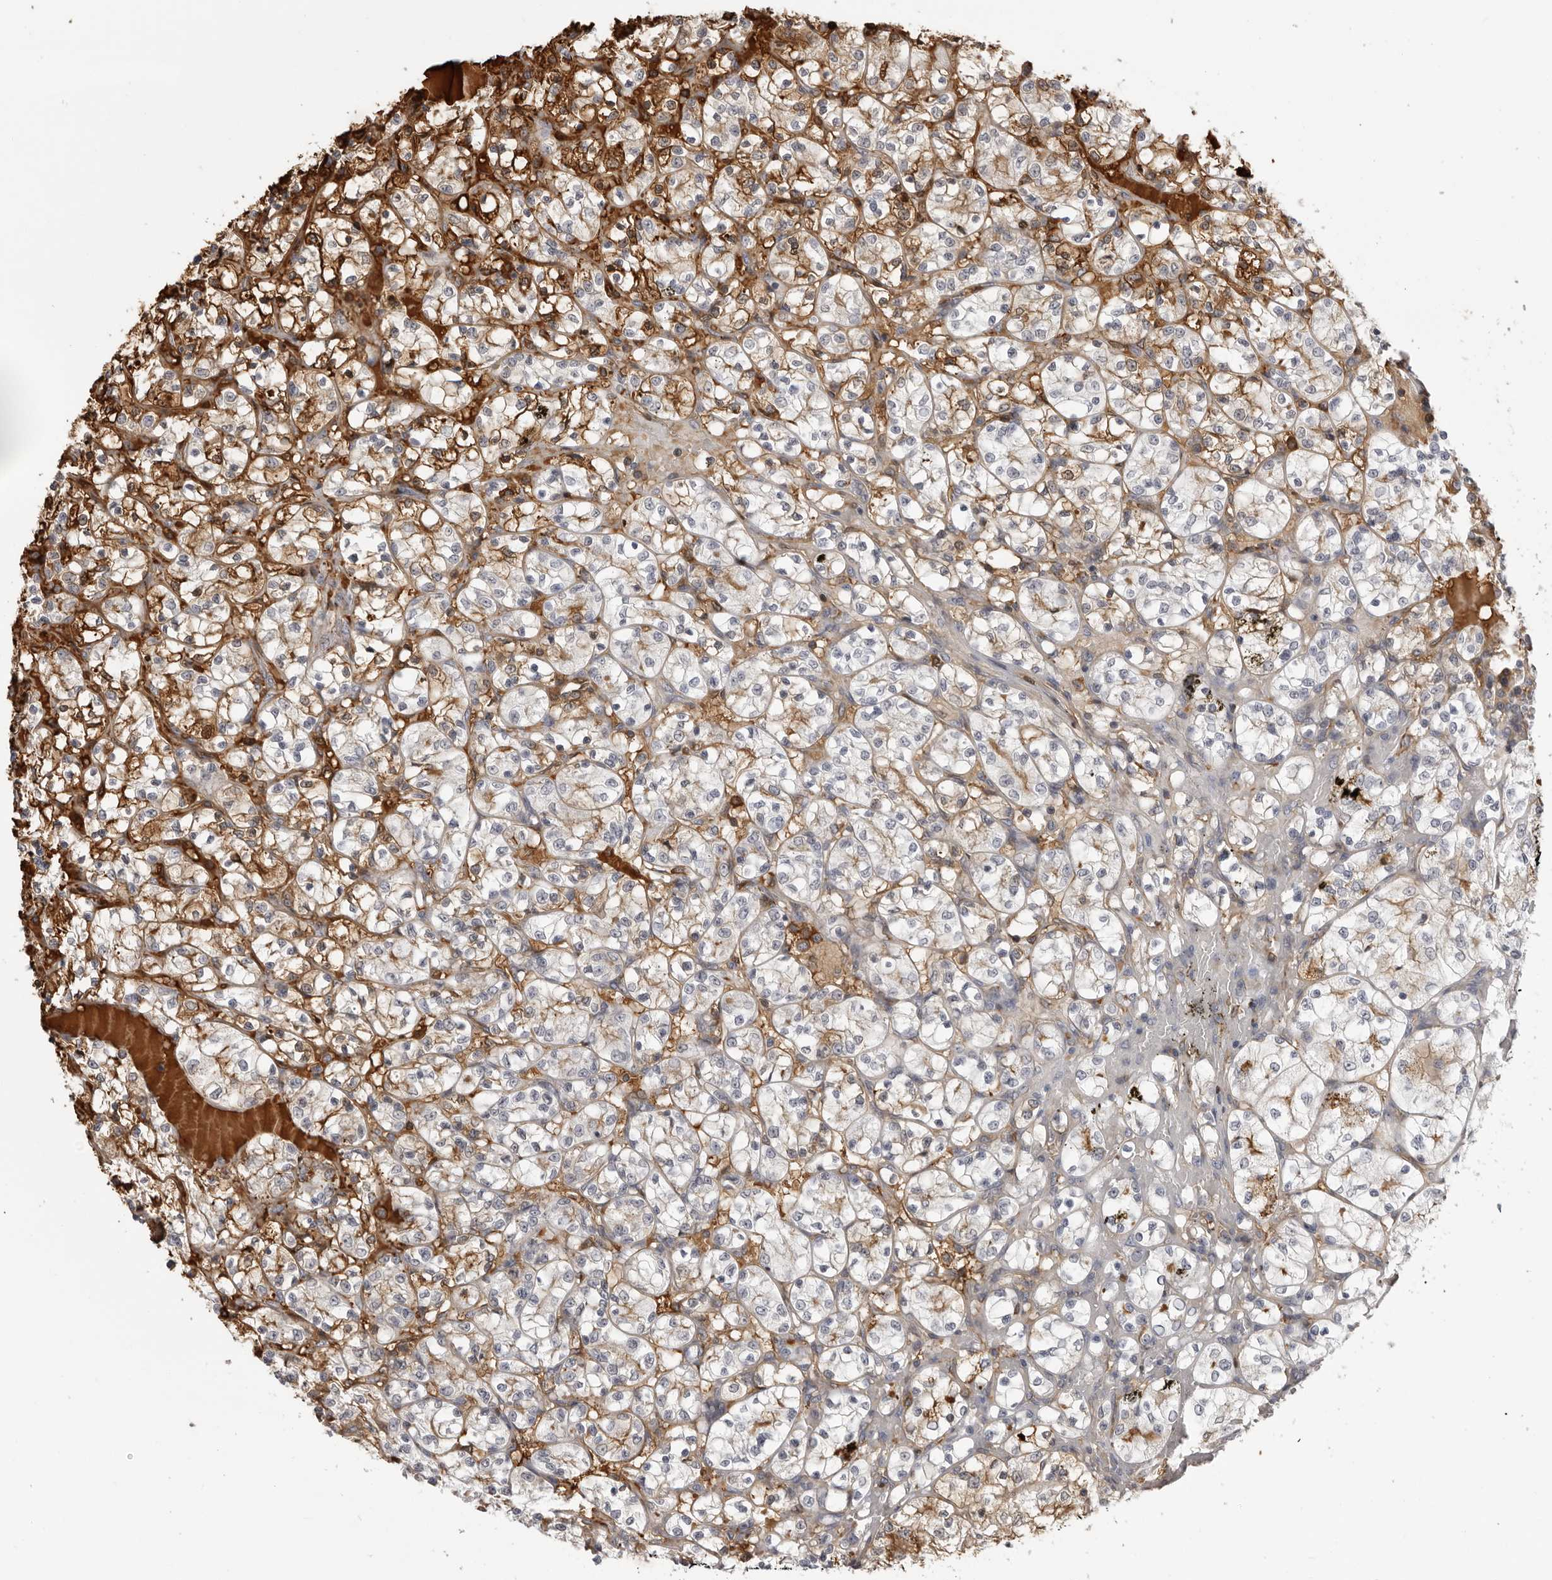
{"staining": {"intensity": "moderate", "quantity": "25%-75%", "location": "cytoplasmic/membranous"}, "tissue": "renal cancer", "cell_type": "Tumor cells", "image_type": "cancer", "snomed": [{"axis": "morphology", "description": "Adenocarcinoma, NOS"}, {"axis": "topography", "description": "Kidney"}], "caption": "Renal adenocarcinoma stained with a protein marker demonstrates moderate staining in tumor cells.", "gene": "PLEKHF2", "patient": {"sex": "female", "age": 69}}